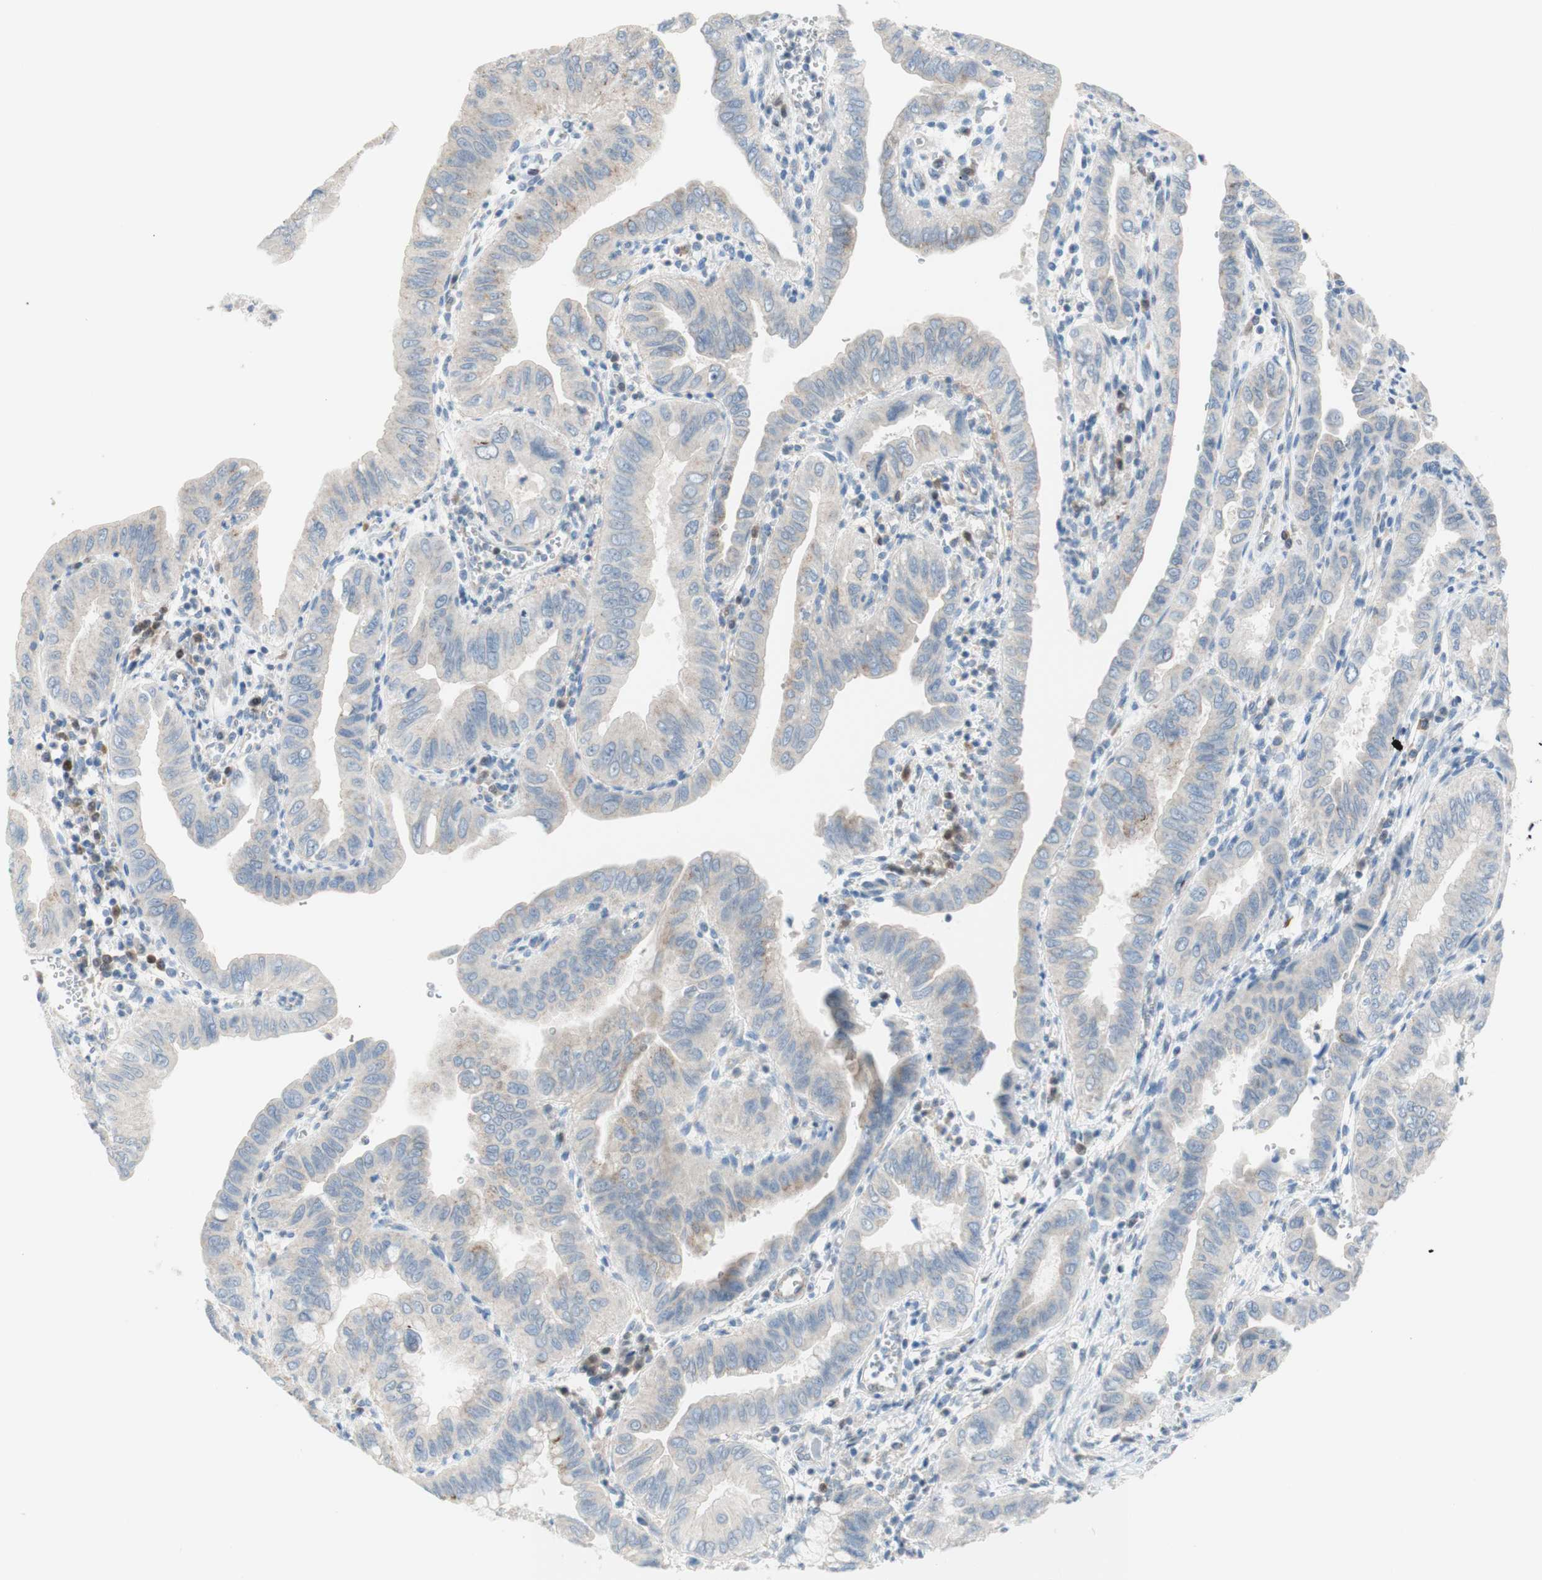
{"staining": {"intensity": "weak", "quantity": ">75%", "location": "cytoplasmic/membranous"}, "tissue": "pancreatic cancer", "cell_type": "Tumor cells", "image_type": "cancer", "snomed": [{"axis": "morphology", "description": "Normal tissue, NOS"}, {"axis": "topography", "description": "Lymph node"}], "caption": "Immunohistochemical staining of pancreatic cancer exhibits low levels of weak cytoplasmic/membranous expression in about >75% of tumor cells.", "gene": "POU2AF1", "patient": {"sex": "male", "age": 50}}